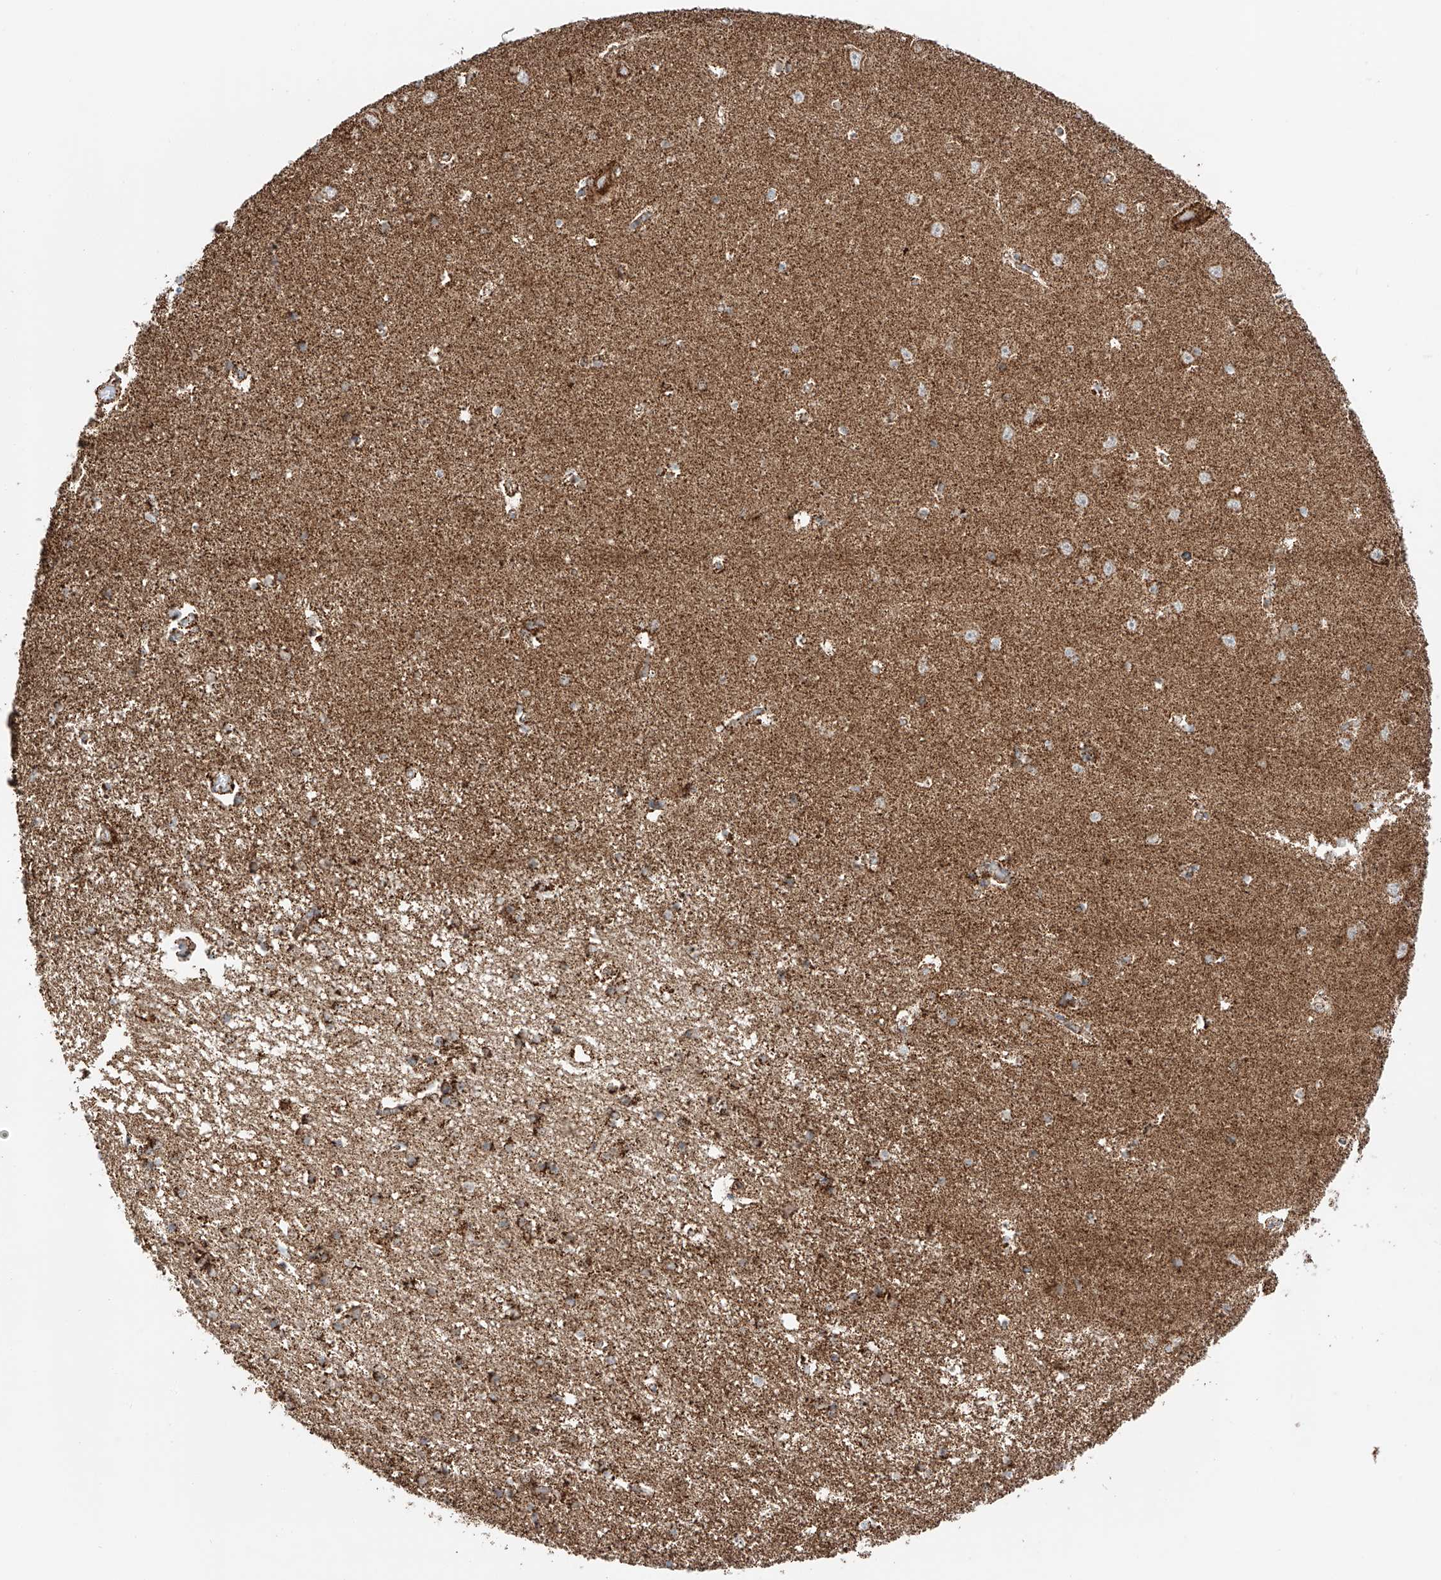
{"staining": {"intensity": "moderate", "quantity": ">75%", "location": "cytoplasmic/membranous"}, "tissue": "hippocampus", "cell_type": "Glial cells", "image_type": "normal", "snomed": [{"axis": "morphology", "description": "Normal tissue, NOS"}, {"axis": "topography", "description": "Hippocampus"}], "caption": "Moderate cytoplasmic/membranous expression is present in approximately >75% of glial cells in benign hippocampus.", "gene": "TTC27", "patient": {"sex": "male", "age": 70}}